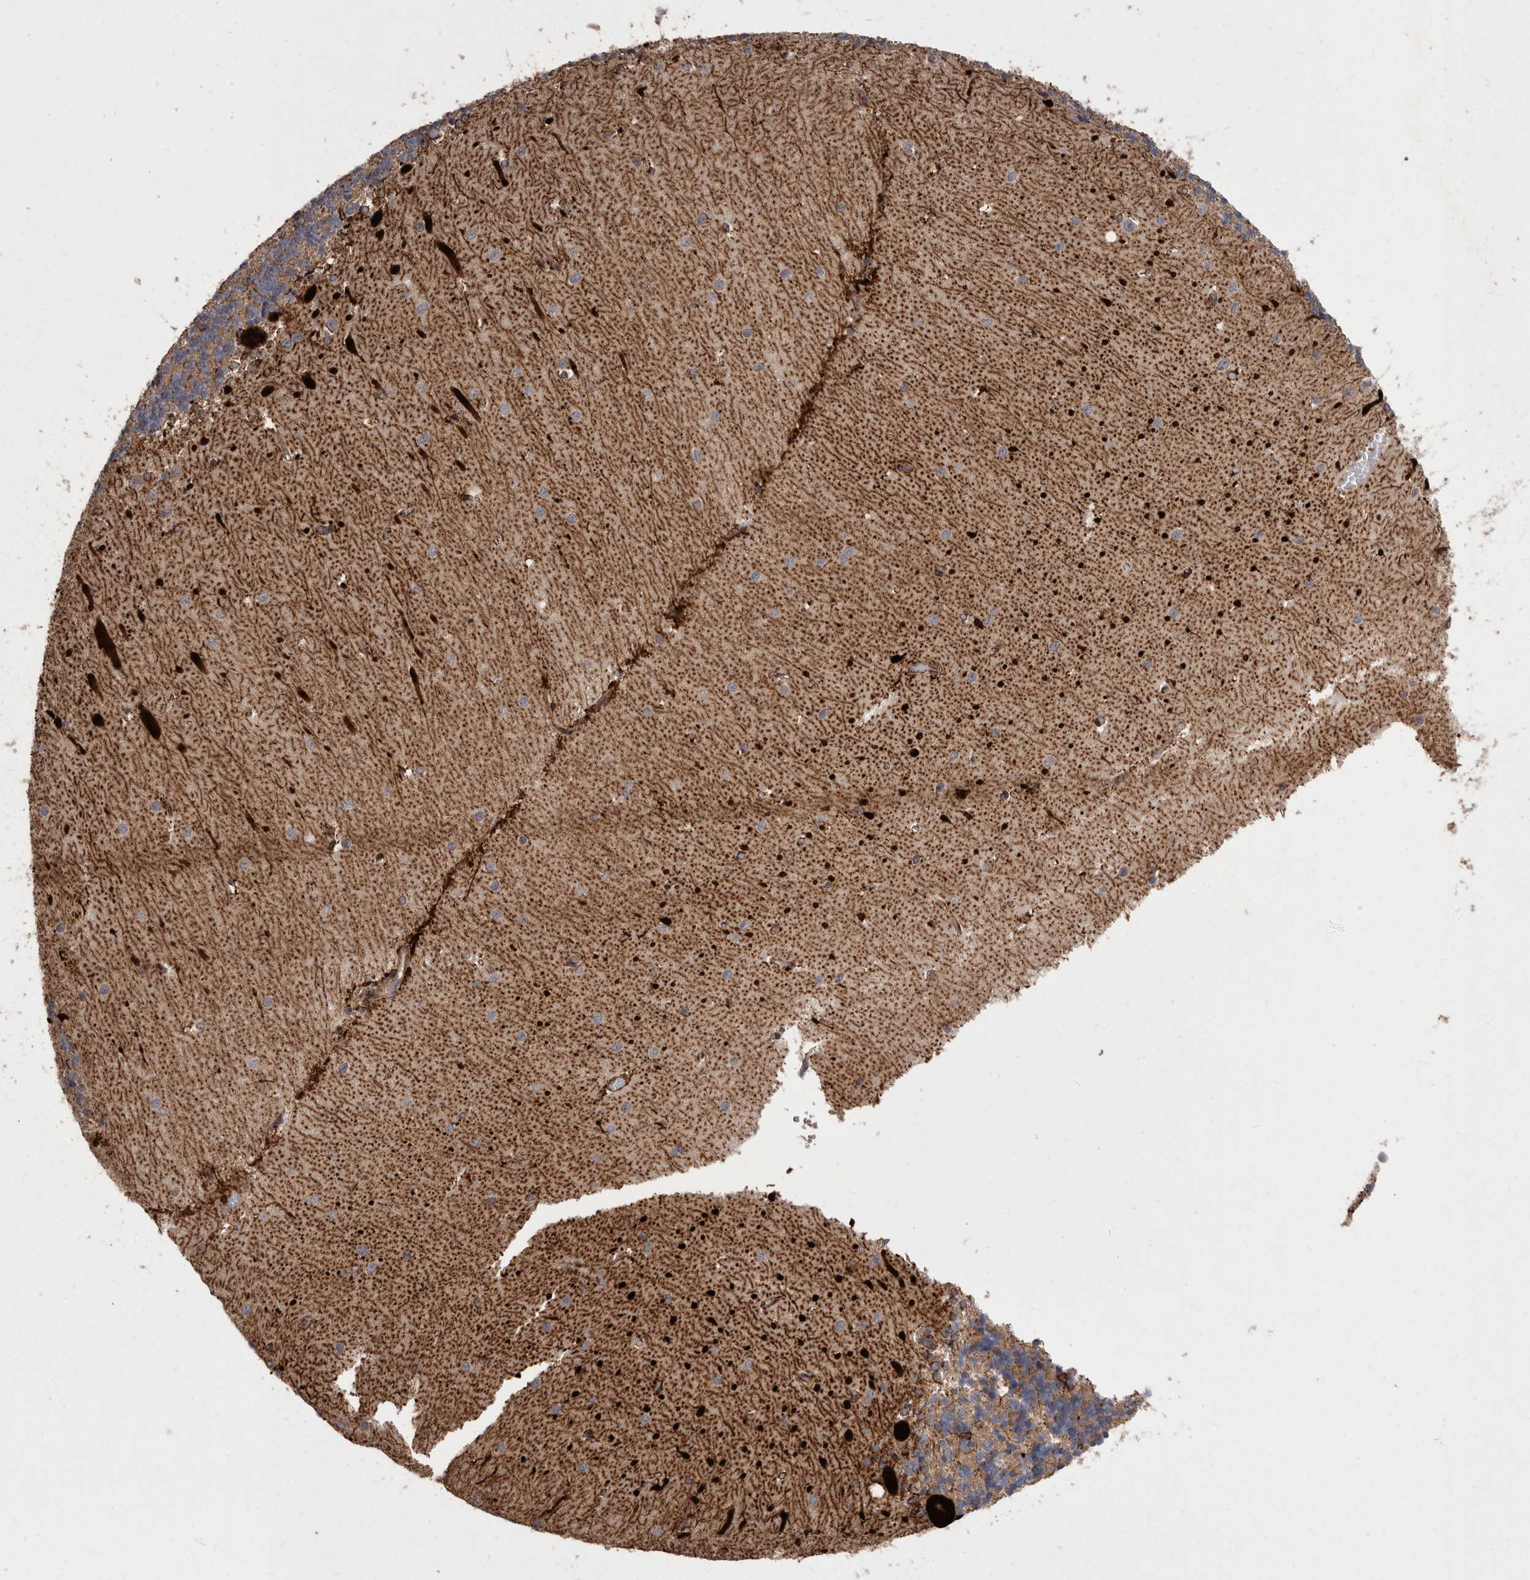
{"staining": {"intensity": "weak", "quantity": ">75%", "location": "cytoplasmic/membranous"}, "tissue": "cerebellum", "cell_type": "Cells in granular layer", "image_type": "normal", "snomed": [{"axis": "morphology", "description": "Normal tissue, NOS"}, {"axis": "topography", "description": "Cerebellum"}], "caption": "Cells in granular layer exhibit weak cytoplasmic/membranous expression in approximately >75% of cells in normal cerebellum.", "gene": "FLAD1", "patient": {"sex": "male", "age": 37}}